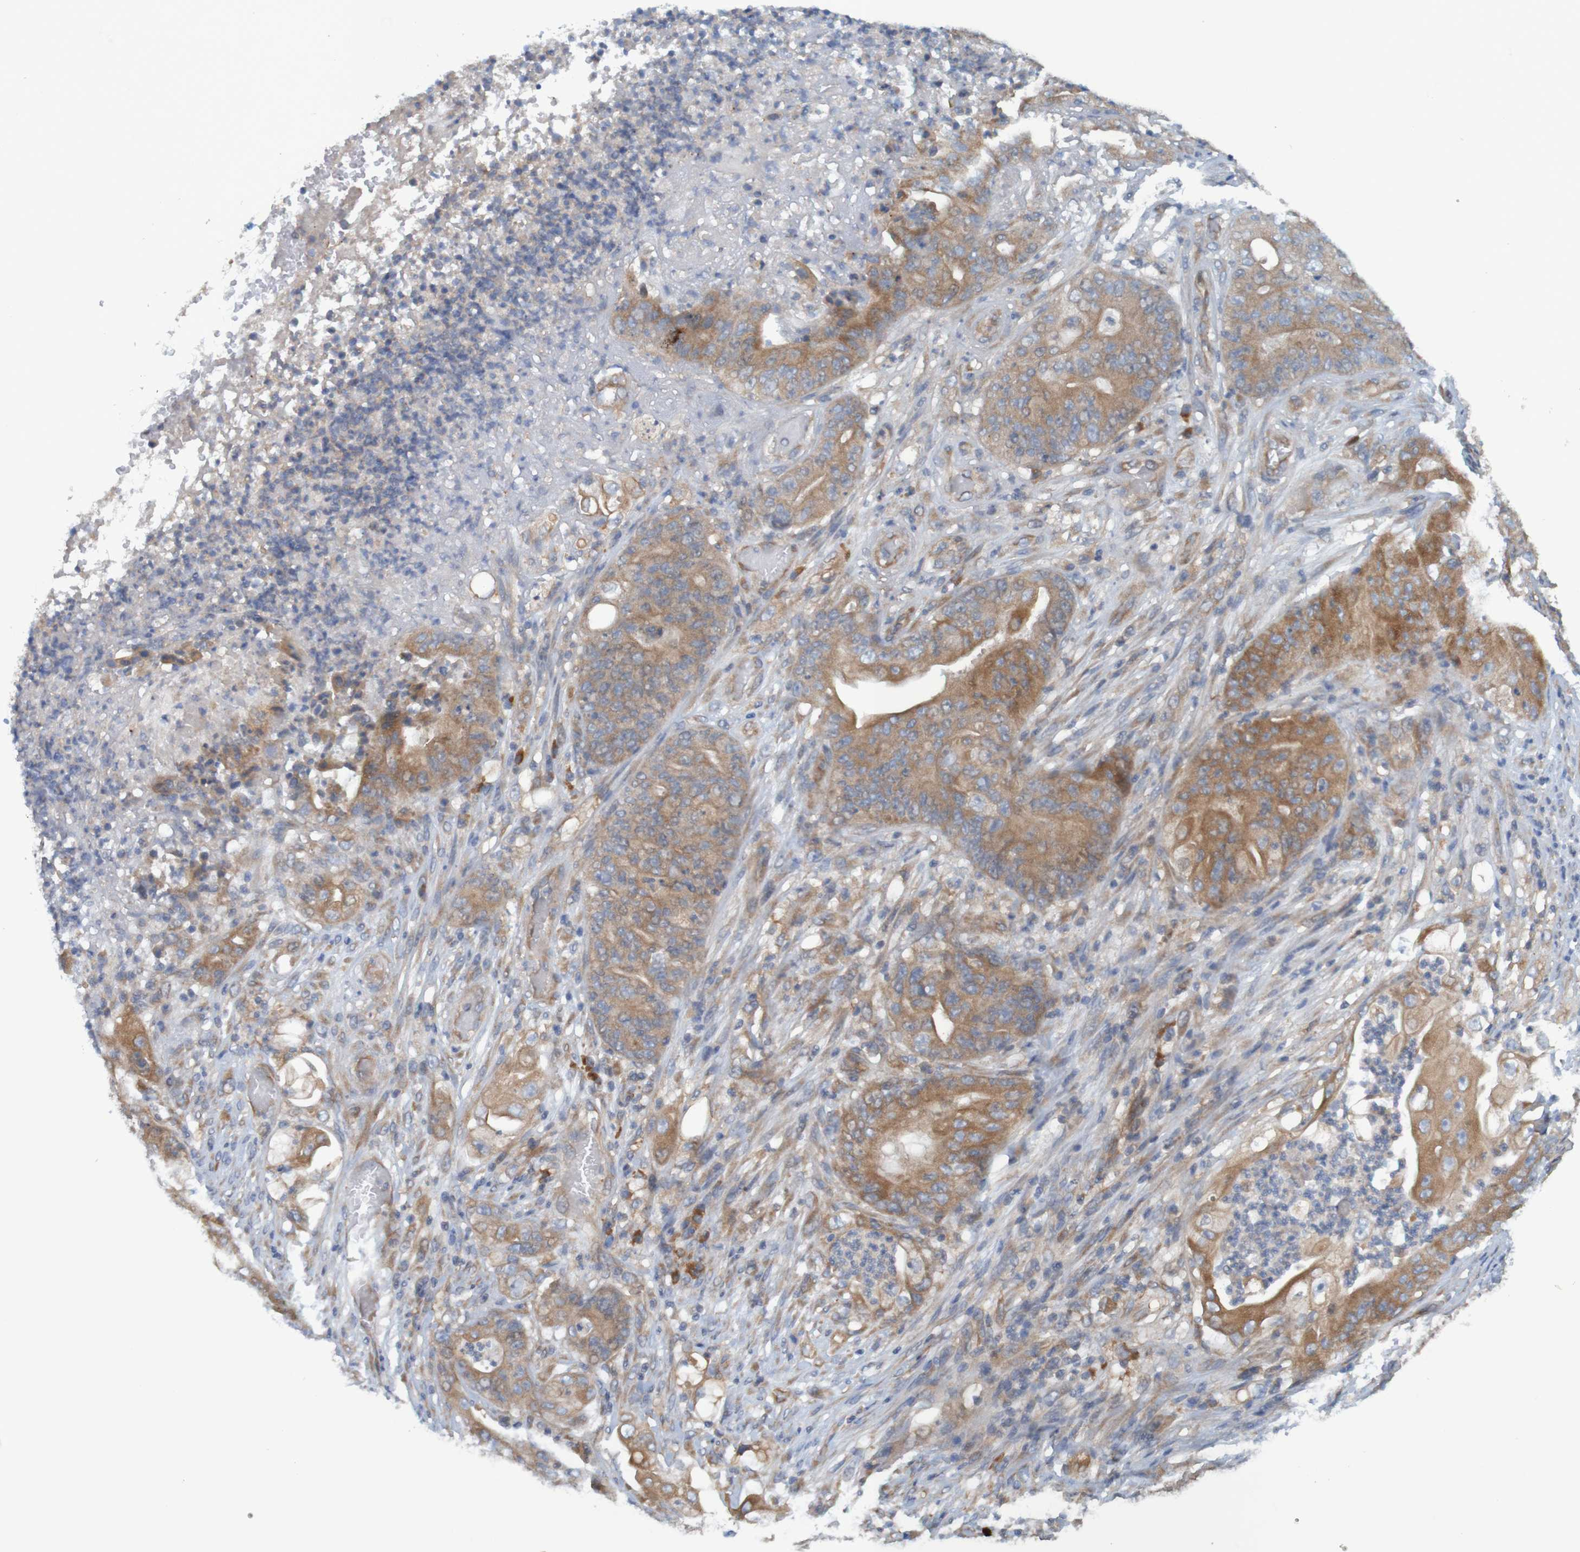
{"staining": {"intensity": "moderate", "quantity": ">75%", "location": "cytoplasmic/membranous"}, "tissue": "stomach cancer", "cell_type": "Tumor cells", "image_type": "cancer", "snomed": [{"axis": "morphology", "description": "Adenocarcinoma, NOS"}, {"axis": "topography", "description": "Stomach"}], "caption": "Immunohistochemical staining of stomach cancer (adenocarcinoma) exhibits medium levels of moderate cytoplasmic/membranous protein positivity in approximately >75% of tumor cells.", "gene": "DNAJC4", "patient": {"sex": "female", "age": 73}}